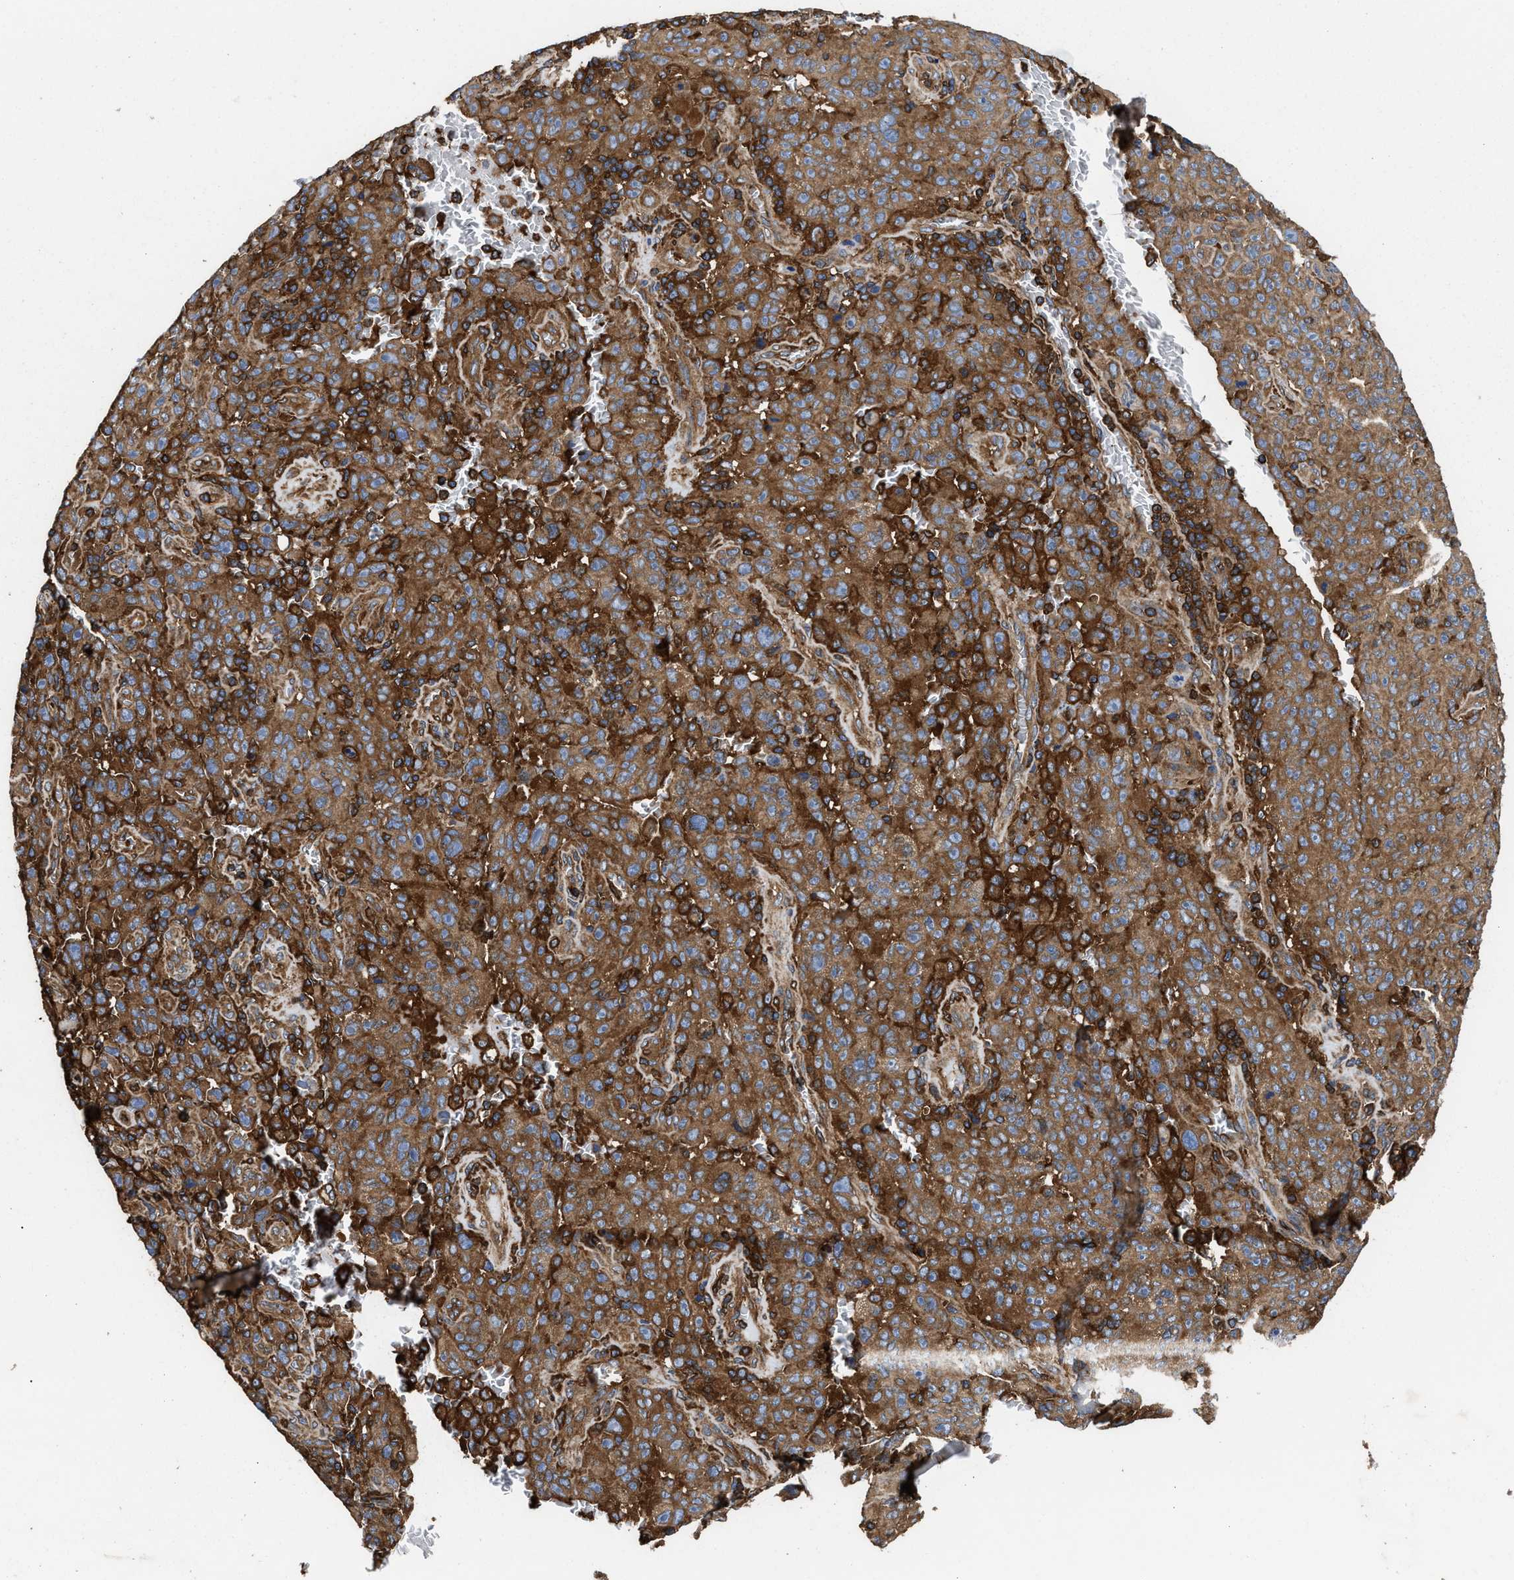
{"staining": {"intensity": "strong", "quantity": ">75%", "location": "cytoplasmic/membranous"}, "tissue": "melanoma", "cell_type": "Tumor cells", "image_type": "cancer", "snomed": [{"axis": "morphology", "description": "Malignant melanoma, NOS"}, {"axis": "topography", "description": "Skin"}], "caption": "This histopathology image displays melanoma stained with immunohistochemistry to label a protein in brown. The cytoplasmic/membranous of tumor cells show strong positivity for the protein. Nuclei are counter-stained blue.", "gene": "KYAT1", "patient": {"sex": "female", "age": 82}}